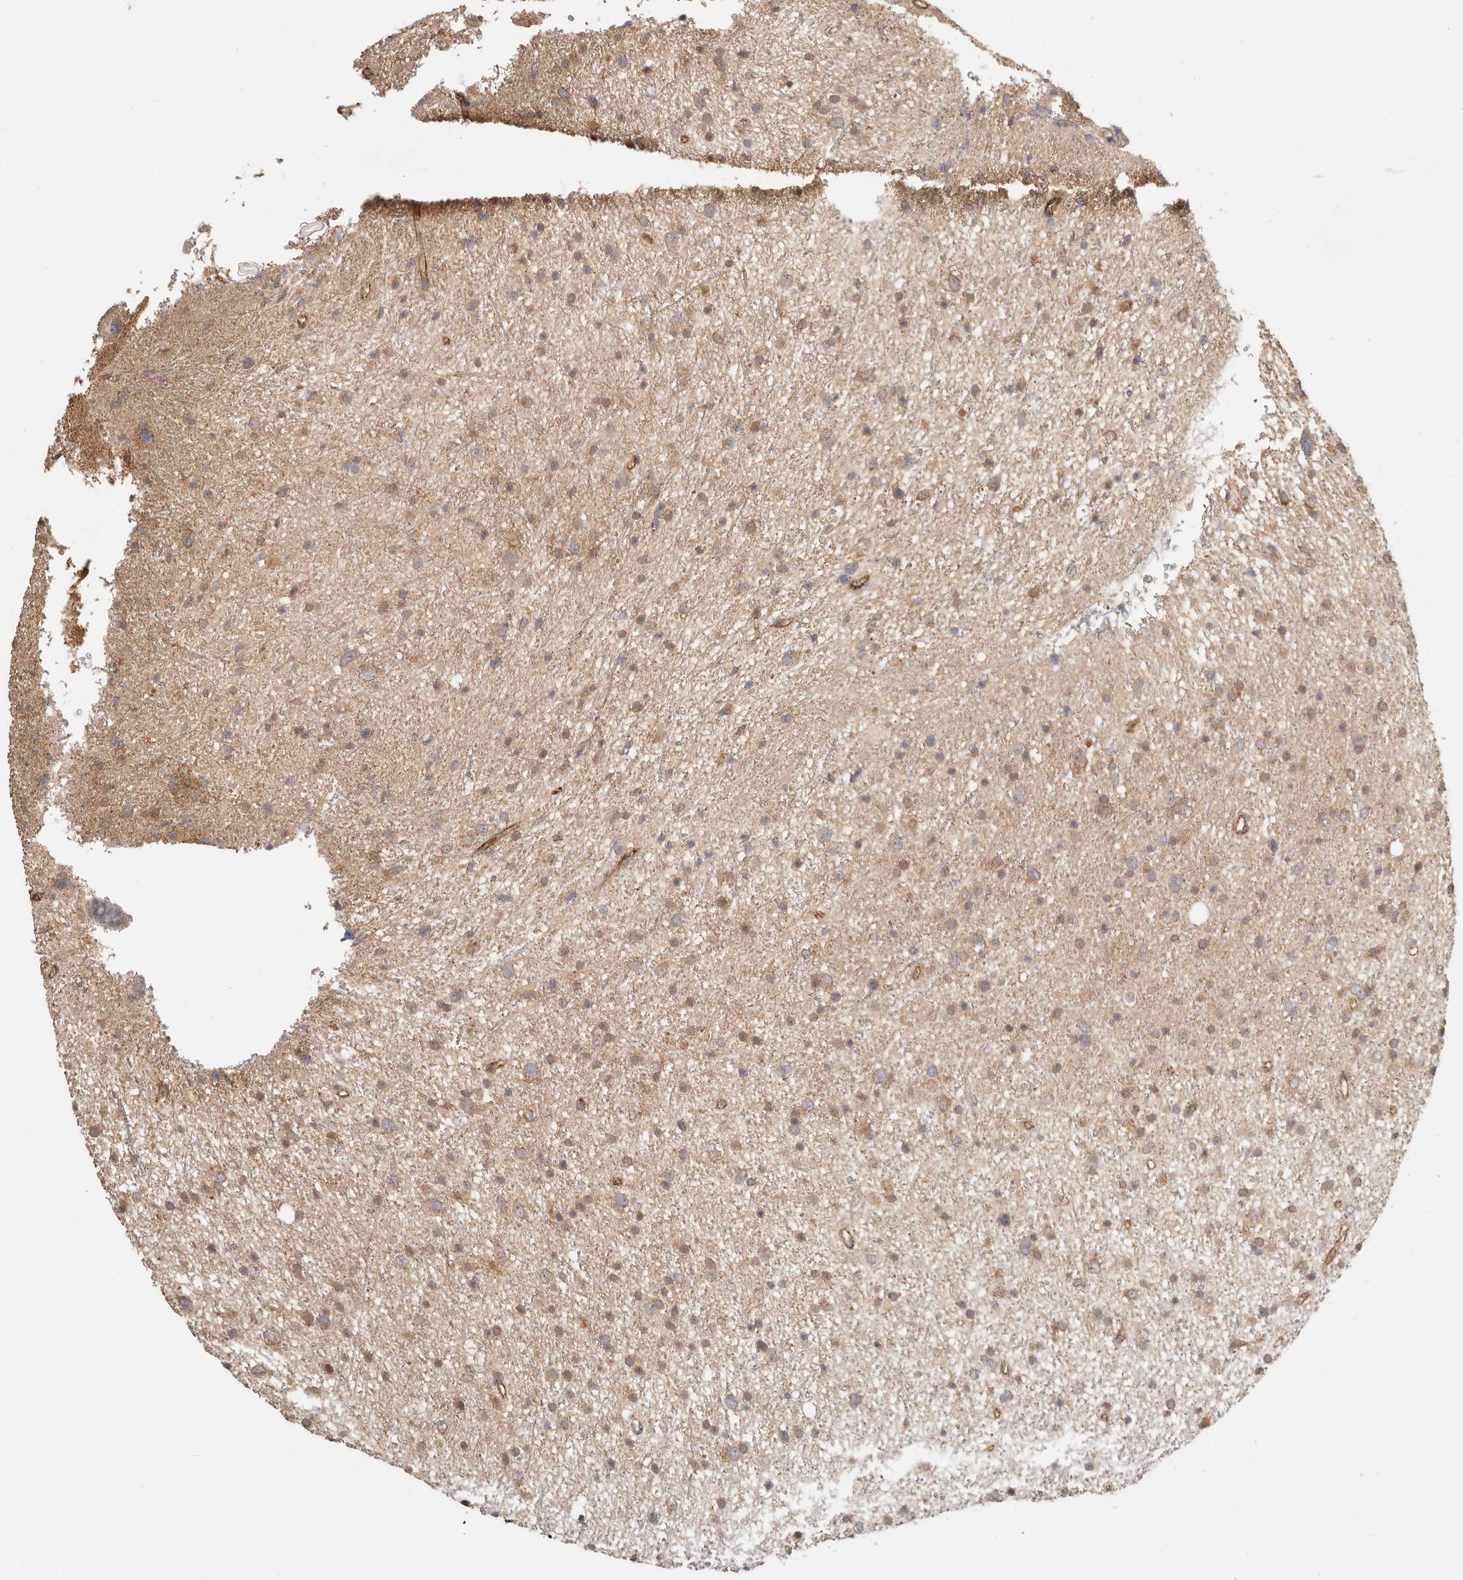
{"staining": {"intensity": "weak", "quantity": "25%-75%", "location": "cytoplasmic/membranous"}, "tissue": "glioma", "cell_type": "Tumor cells", "image_type": "cancer", "snomed": [{"axis": "morphology", "description": "Glioma, malignant, Low grade"}, {"axis": "topography", "description": "Cerebral cortex"}], "caption": "Immunohistochemistry of human glioma reveals low levels of weak cytoplasmic/membranous positivity in approximately 25%-75% of tumor cells.", "gene": "AFDN", "patient": {"sex": "female", "age": 39}}